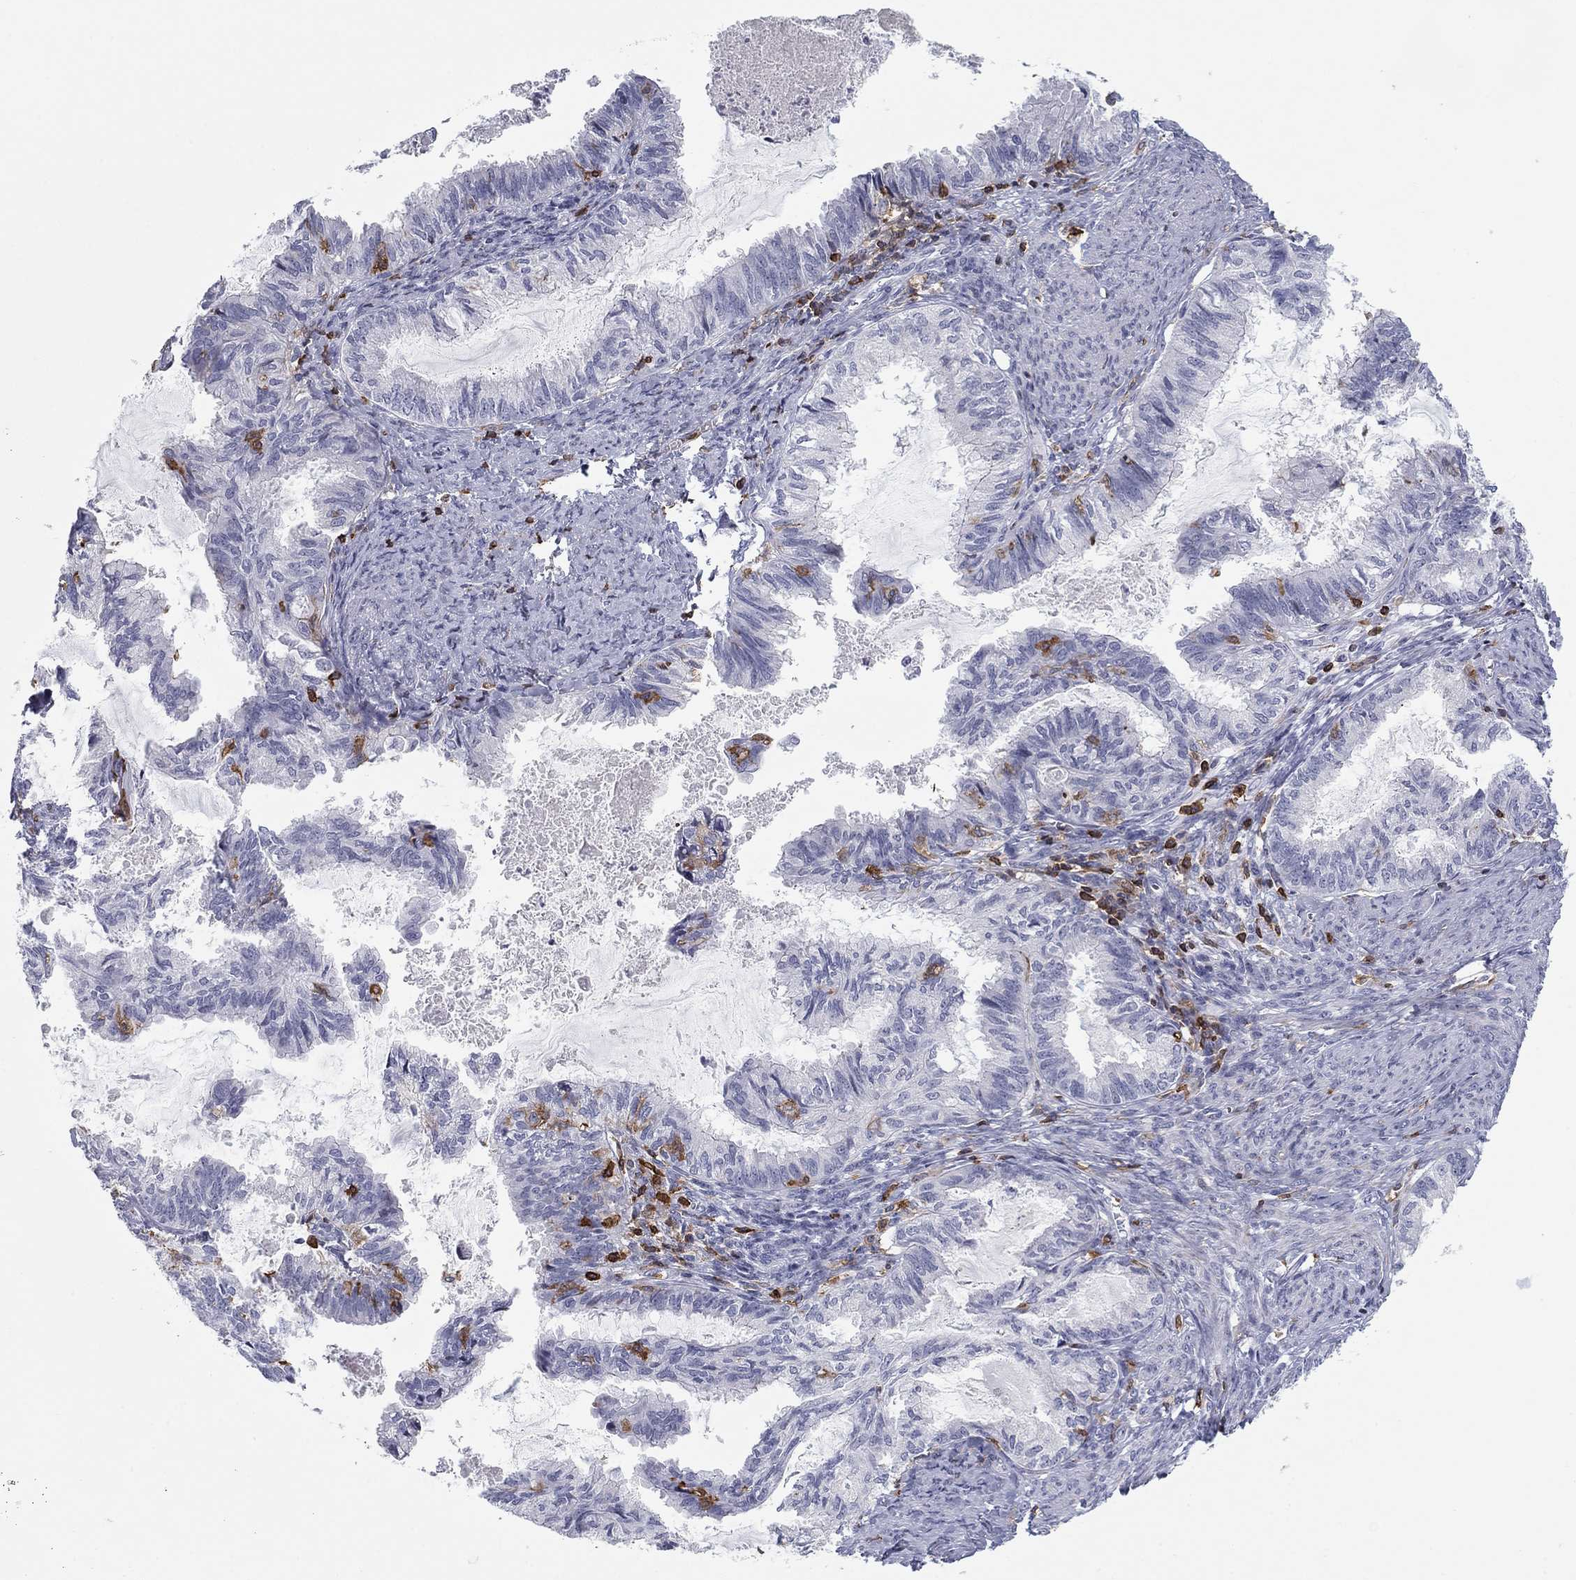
{"staining": {"intensity": "negative", "quantity": "none", "location": "none"}, "tissue": "endometrial cancer", "cell_type": "Tumor cells", "image_type": "cancer", "snomed": [{"axis": "morphology", "description": "Adenocarcinoma, NOS"}, {"axis": "topography", "description": "Endometrium"}], "caption": "The photomicrograph reveals no staining of tumor cells in endometrial adenocarcinoma.", "gene": "ARHGAP27", "patient": {"sex": "female", "age": 86}}